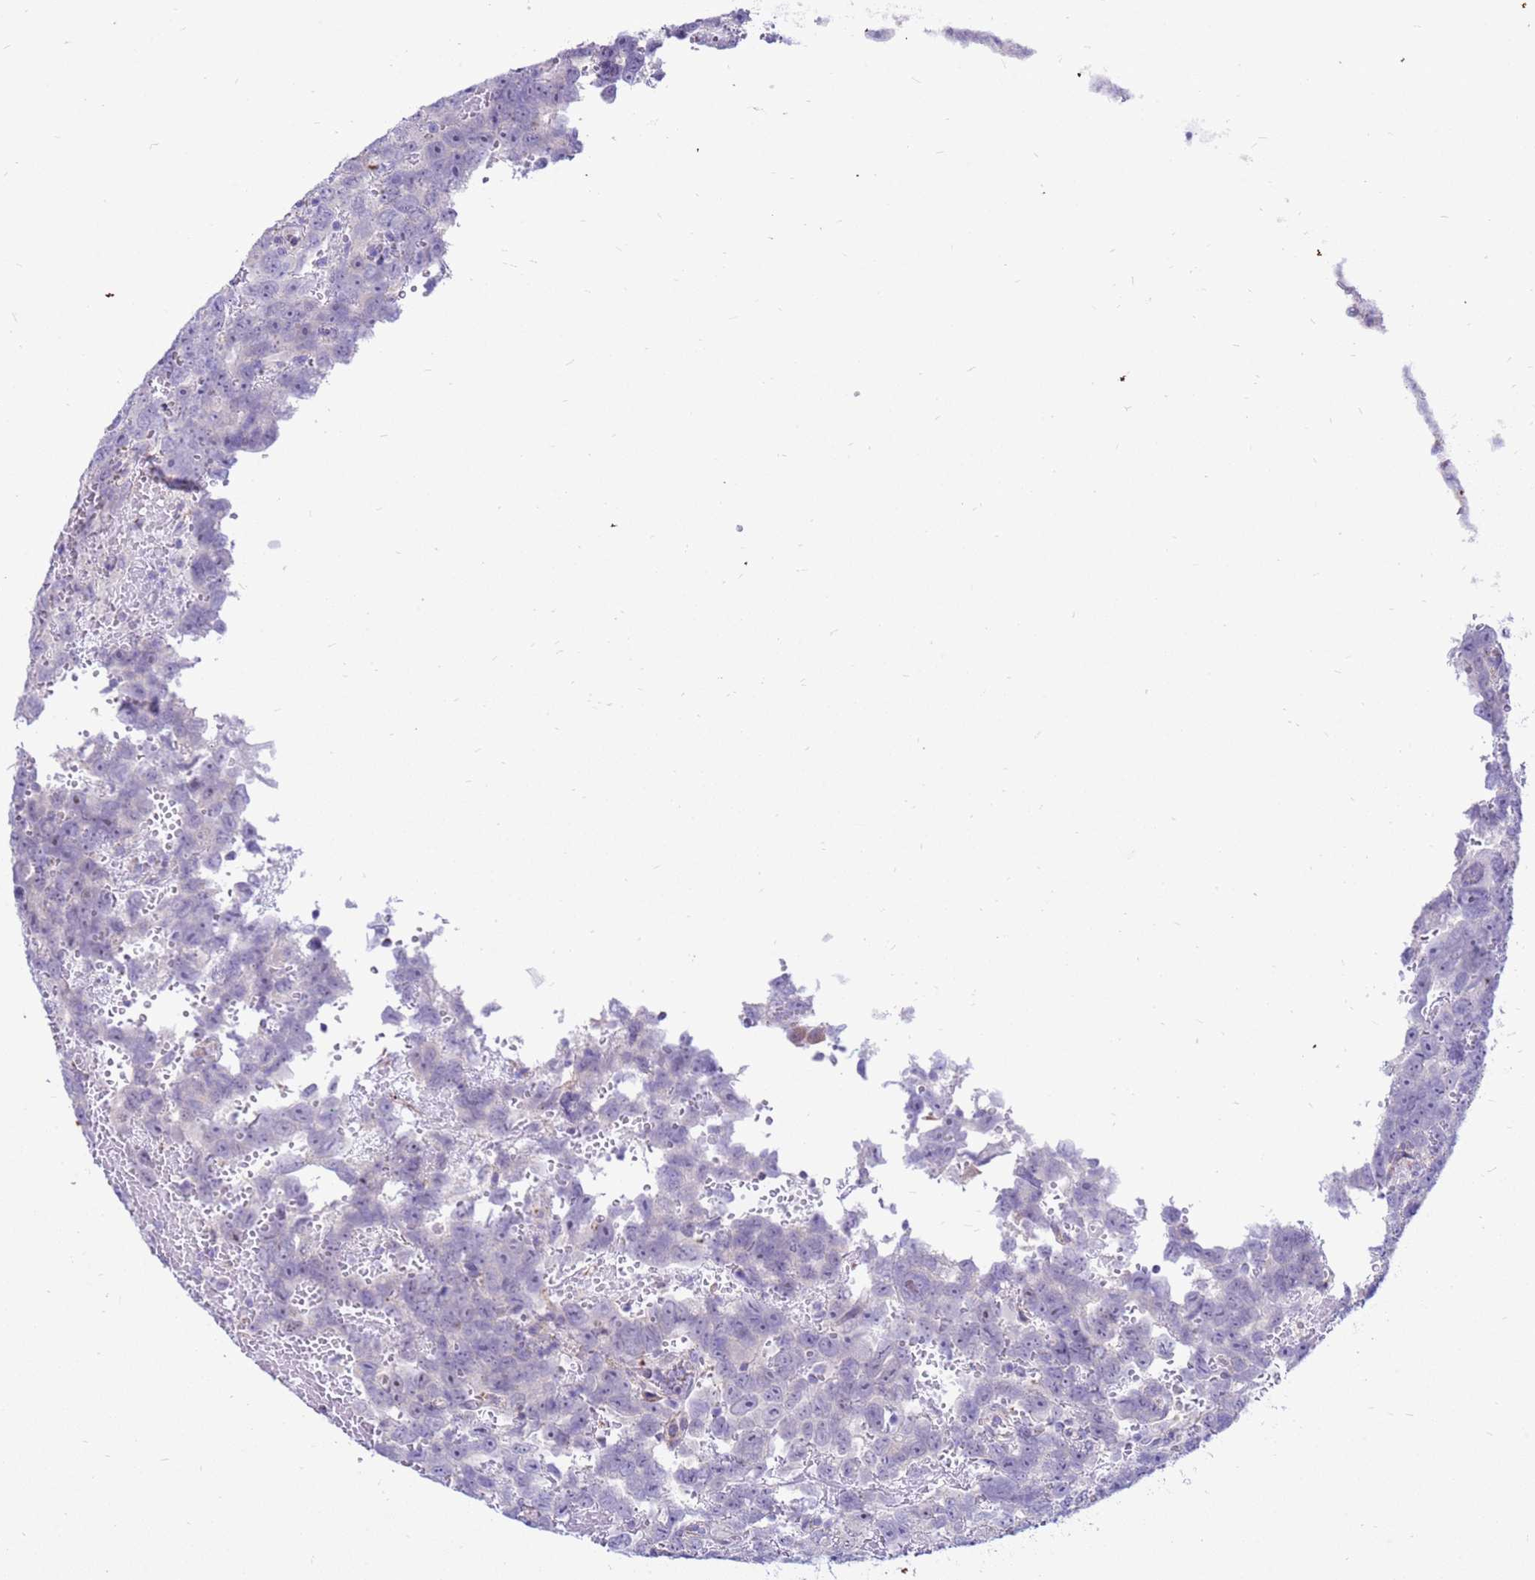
{"staining": {"intensity": "negative", "quantity": "none", "location": "none"}, "tissue": "testis cancer", "cell_type": "Tumor cells", "image_type": "cancer", "snomed": [{"axis": "morphology", "description": "Carcinoma, Embryonal, NOS"}, {"axis": "topography", "description": "Testis"}], "caption": "Tumor cells are negative for brown protein staining in embryonal carcinoma (testis).", "gene": "IGF1R", "patient": {"sex": "male", "age": 45}}